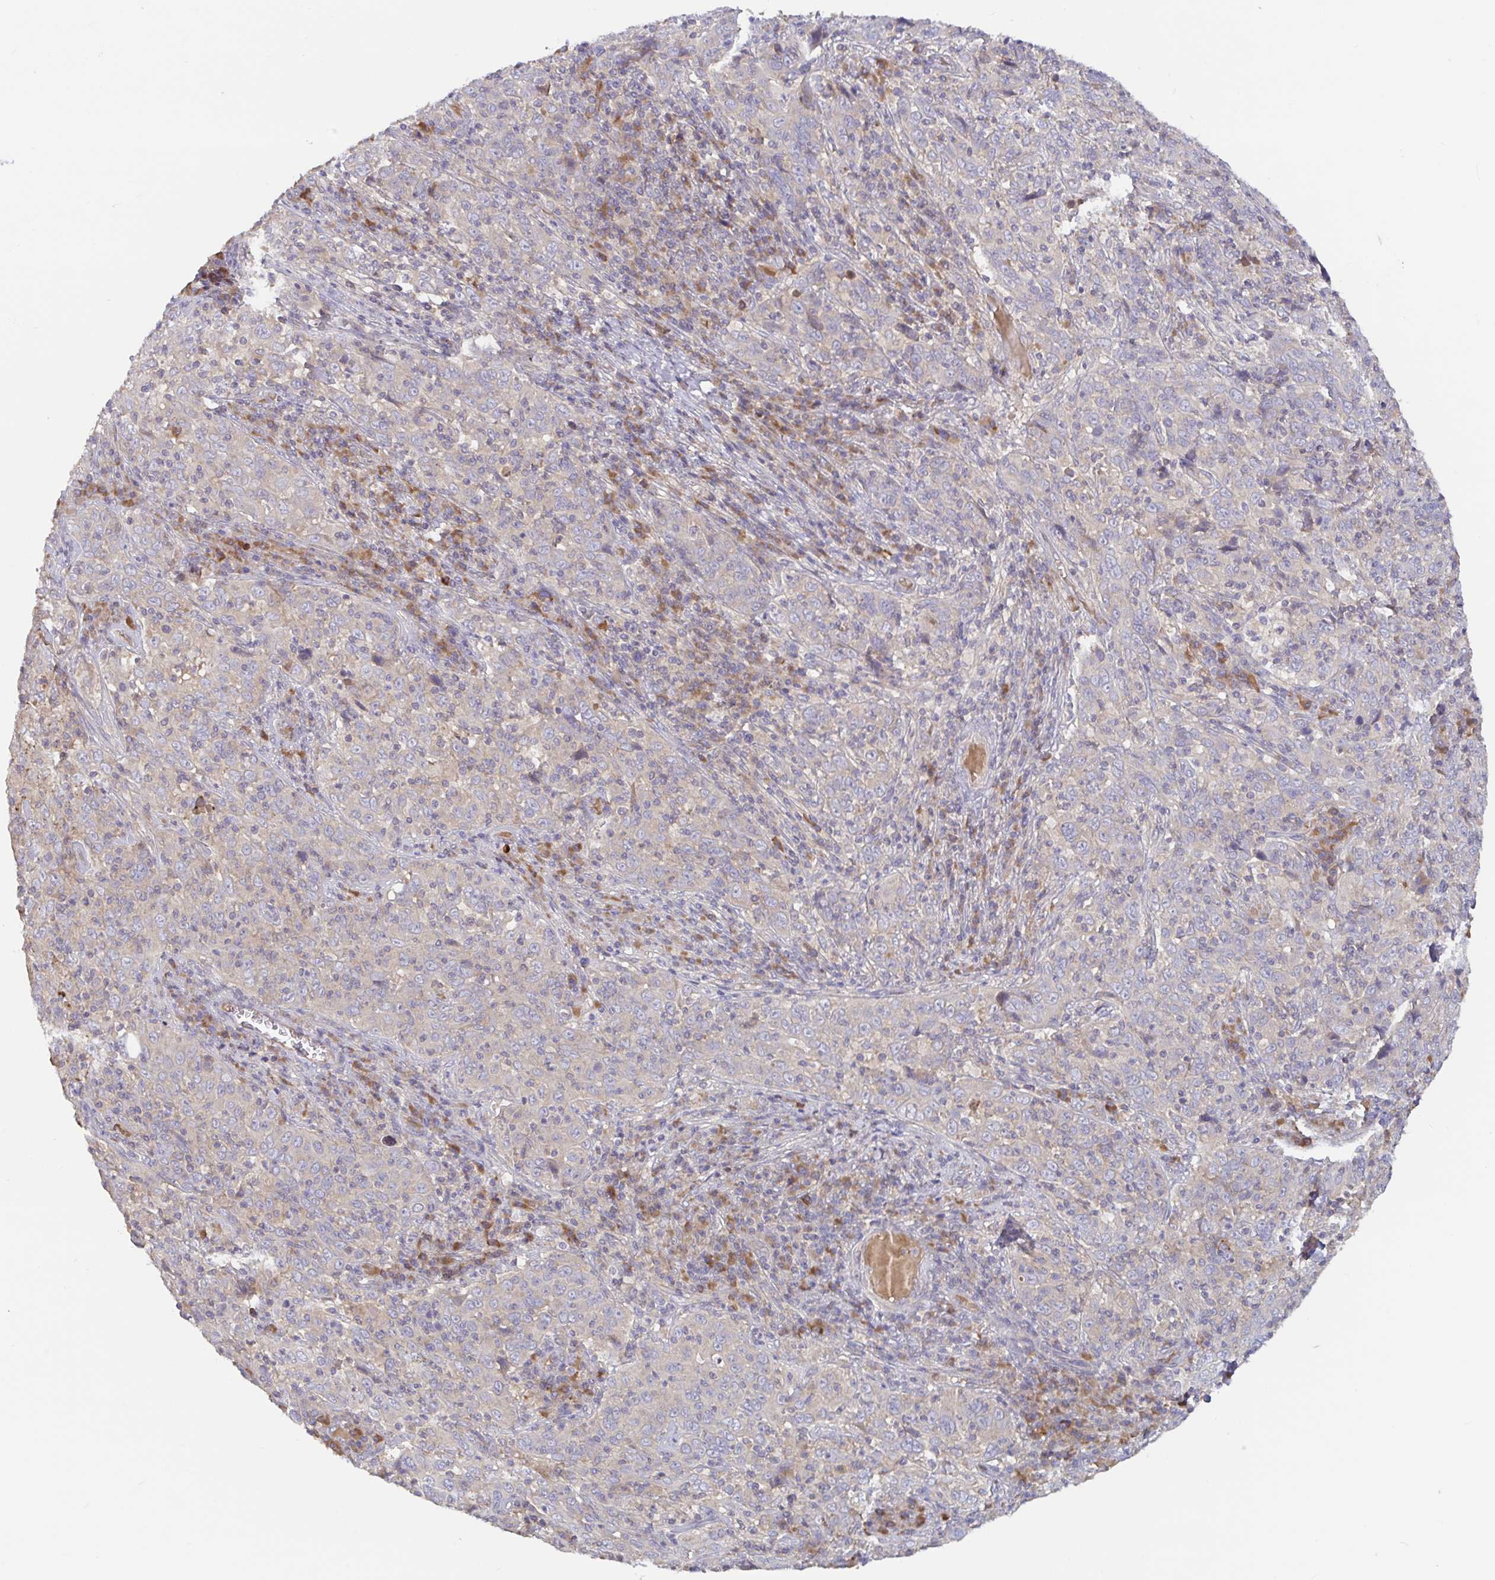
{"staining": {"intensity": "negative", "quantity": "none", "location": "none"}, "tissue": "cervical cancer", "cell_type": "Tumor cells", "image_type": "cancer", "snomed": [{"axis": "morphology", "description": "Squamous cell carcinoma, NOS"}, {"axis": "topography", "description": "Cervix"}], "caption": "An immunohistochemistry photomicrograph of cervical cancer (squamous cell carcinoma) is shown. There is no staining in tumor cells of cervical cancer (squamous cell carcinoma).", "gene": "LARP1", "patient": {"sex": "female", "age": 46}}